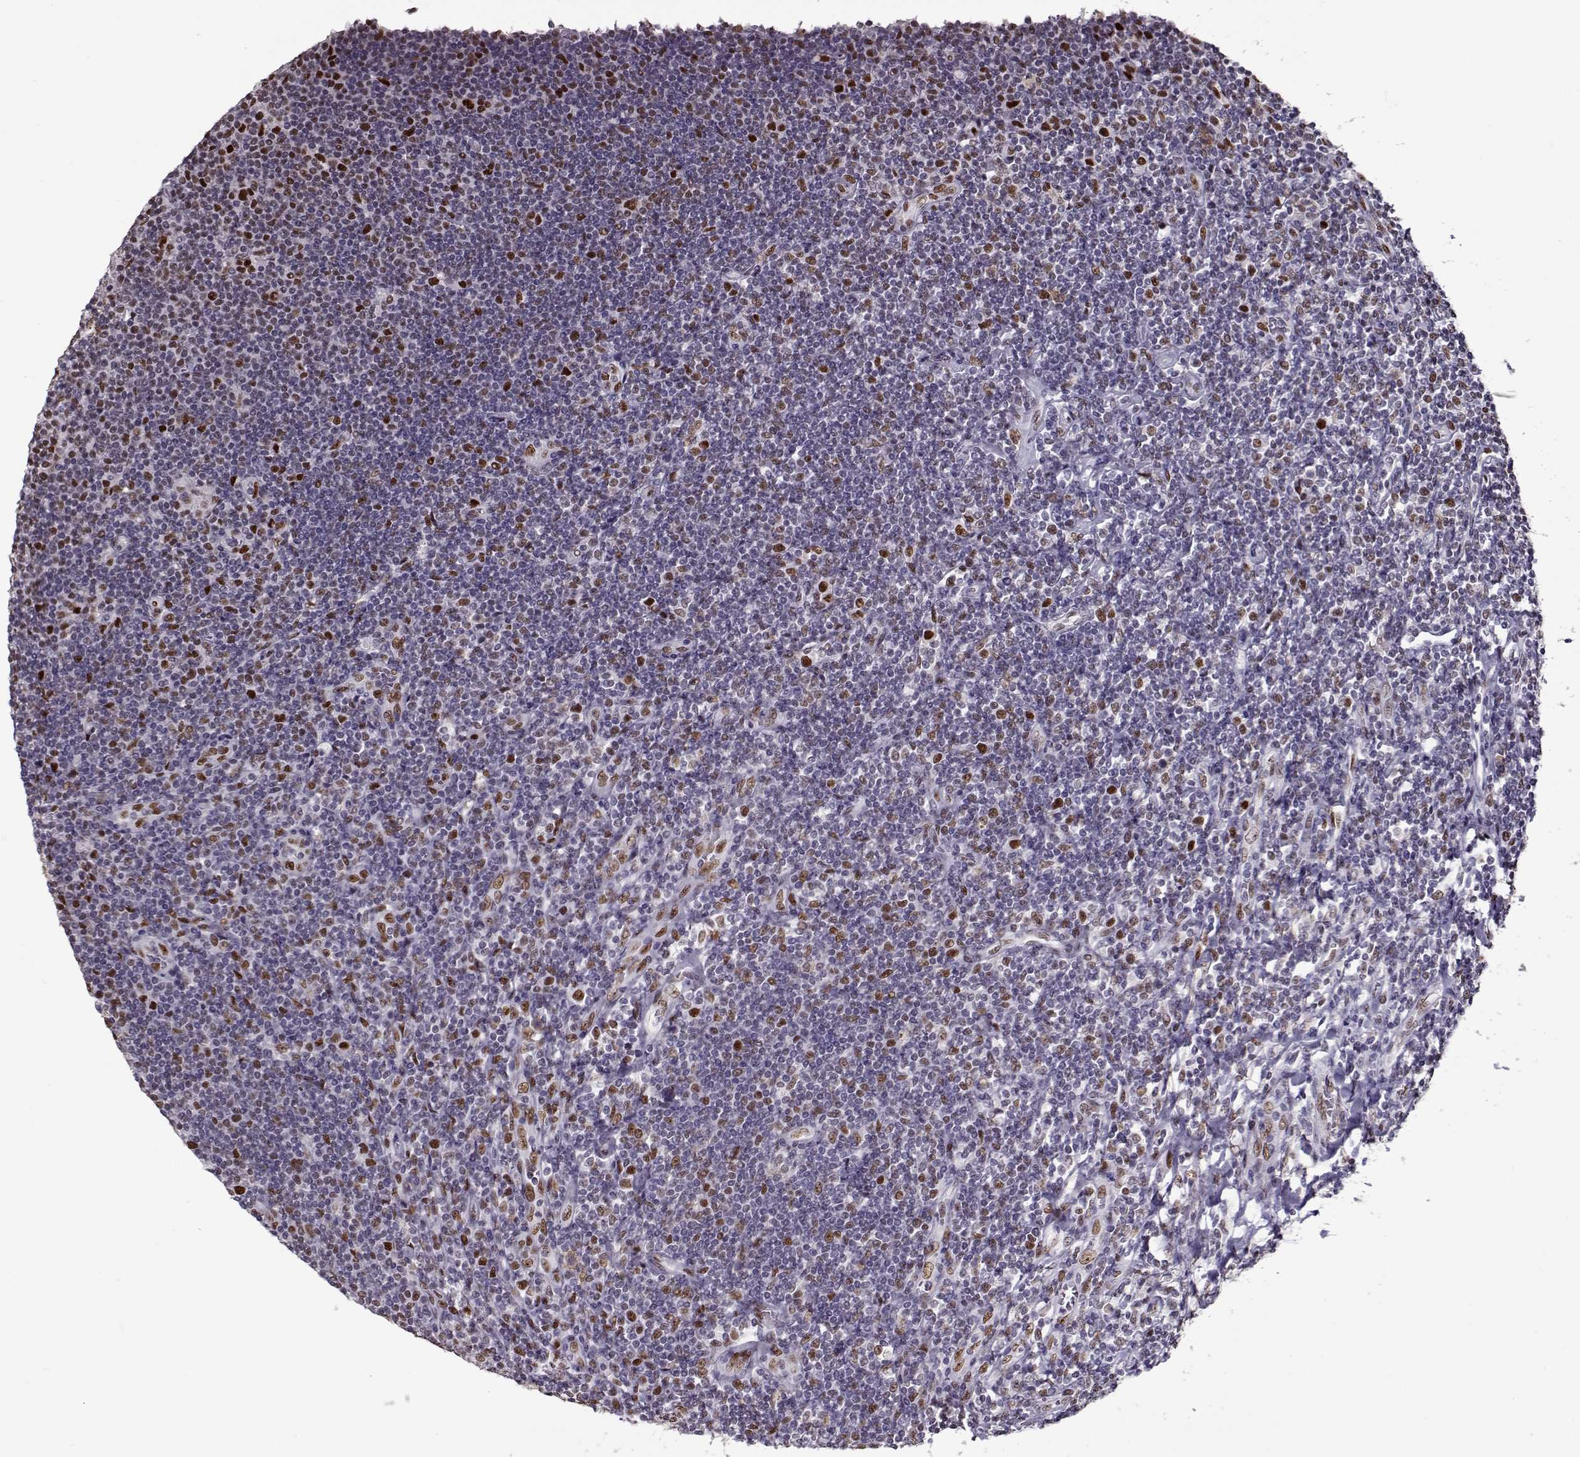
{"staining": {"intensity": "strong", "quantity": "25%-75%", "location": "nuclear"}, "tissue": "lymphoma", "cell_type": "Tumor cells", "image_type": "cancer", "snomed": [{"axis": "morphology", "description": "Hodgkin's disease, NOS"}, {"axis": "topography", "description": "Lymph node"}], "caption": "Strong nuclear staining is present in approximately 25%-75% of tumor cells in Hodgkin's disease. The protein is shown in brown color, while the nuclei are stained blue.", "gene": "PRMT8", "patient": {"sex": "male", "age": 40}}